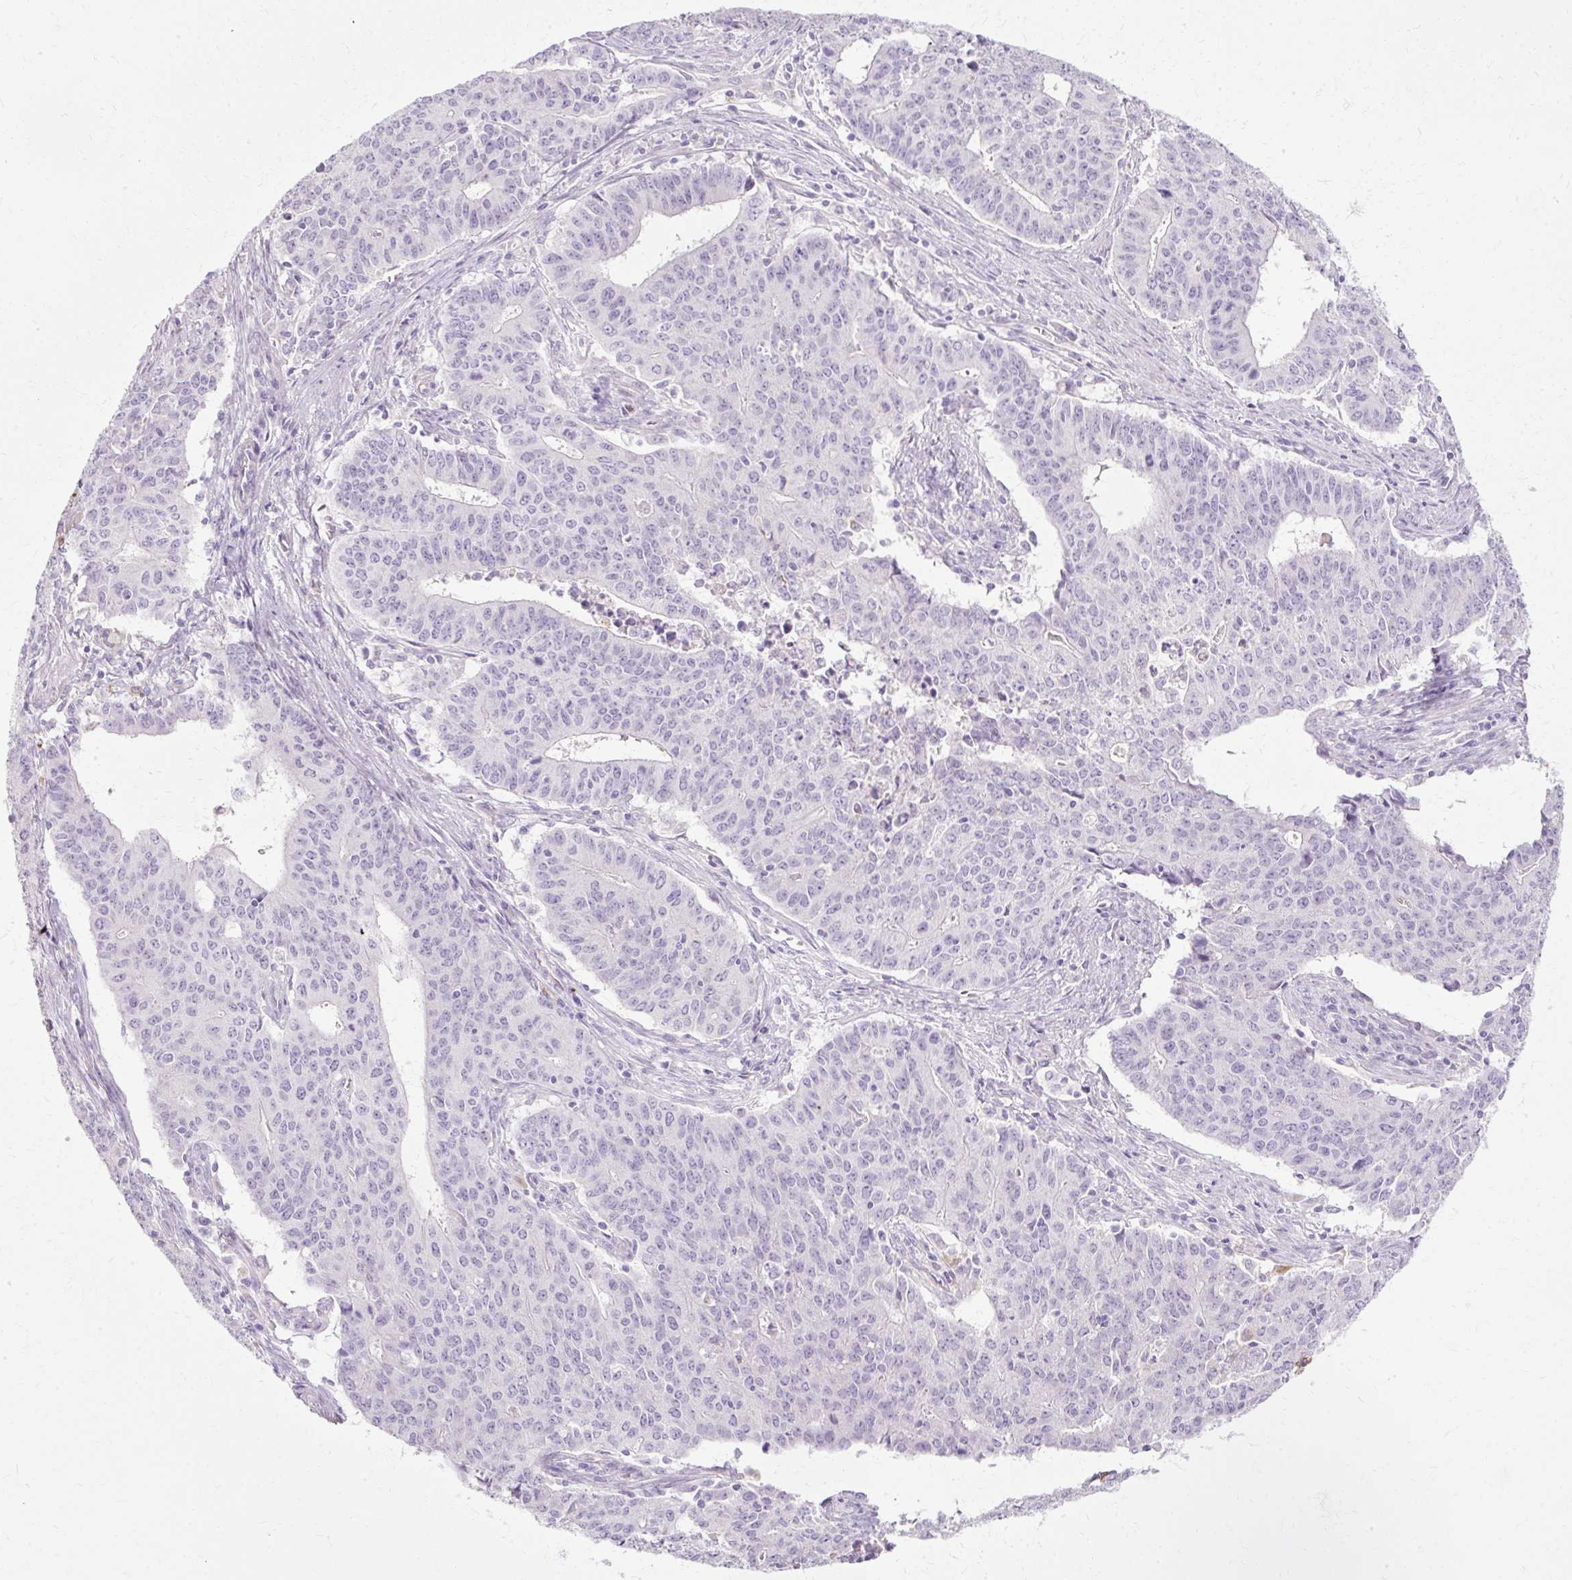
{"staining": {"intensity": "negative", "quantity": "none", "location": "none"}, "tissue": "endometrial cancer", "cell_type": "Tumor cells", "image_type": "cancer", "snomed": [{"axis": "morphology", "description": "Adenocarcinoma, NOS"}, {"axis": "topography", "description": "Endometrium"}], "caption": "Photomicrograph shows no protein positivity in tumor cells of endometrial cancer (adenocarcinoma) tissue.", "gene": "HSD11B1", "patient": {"sex": "female", "age": 59}}